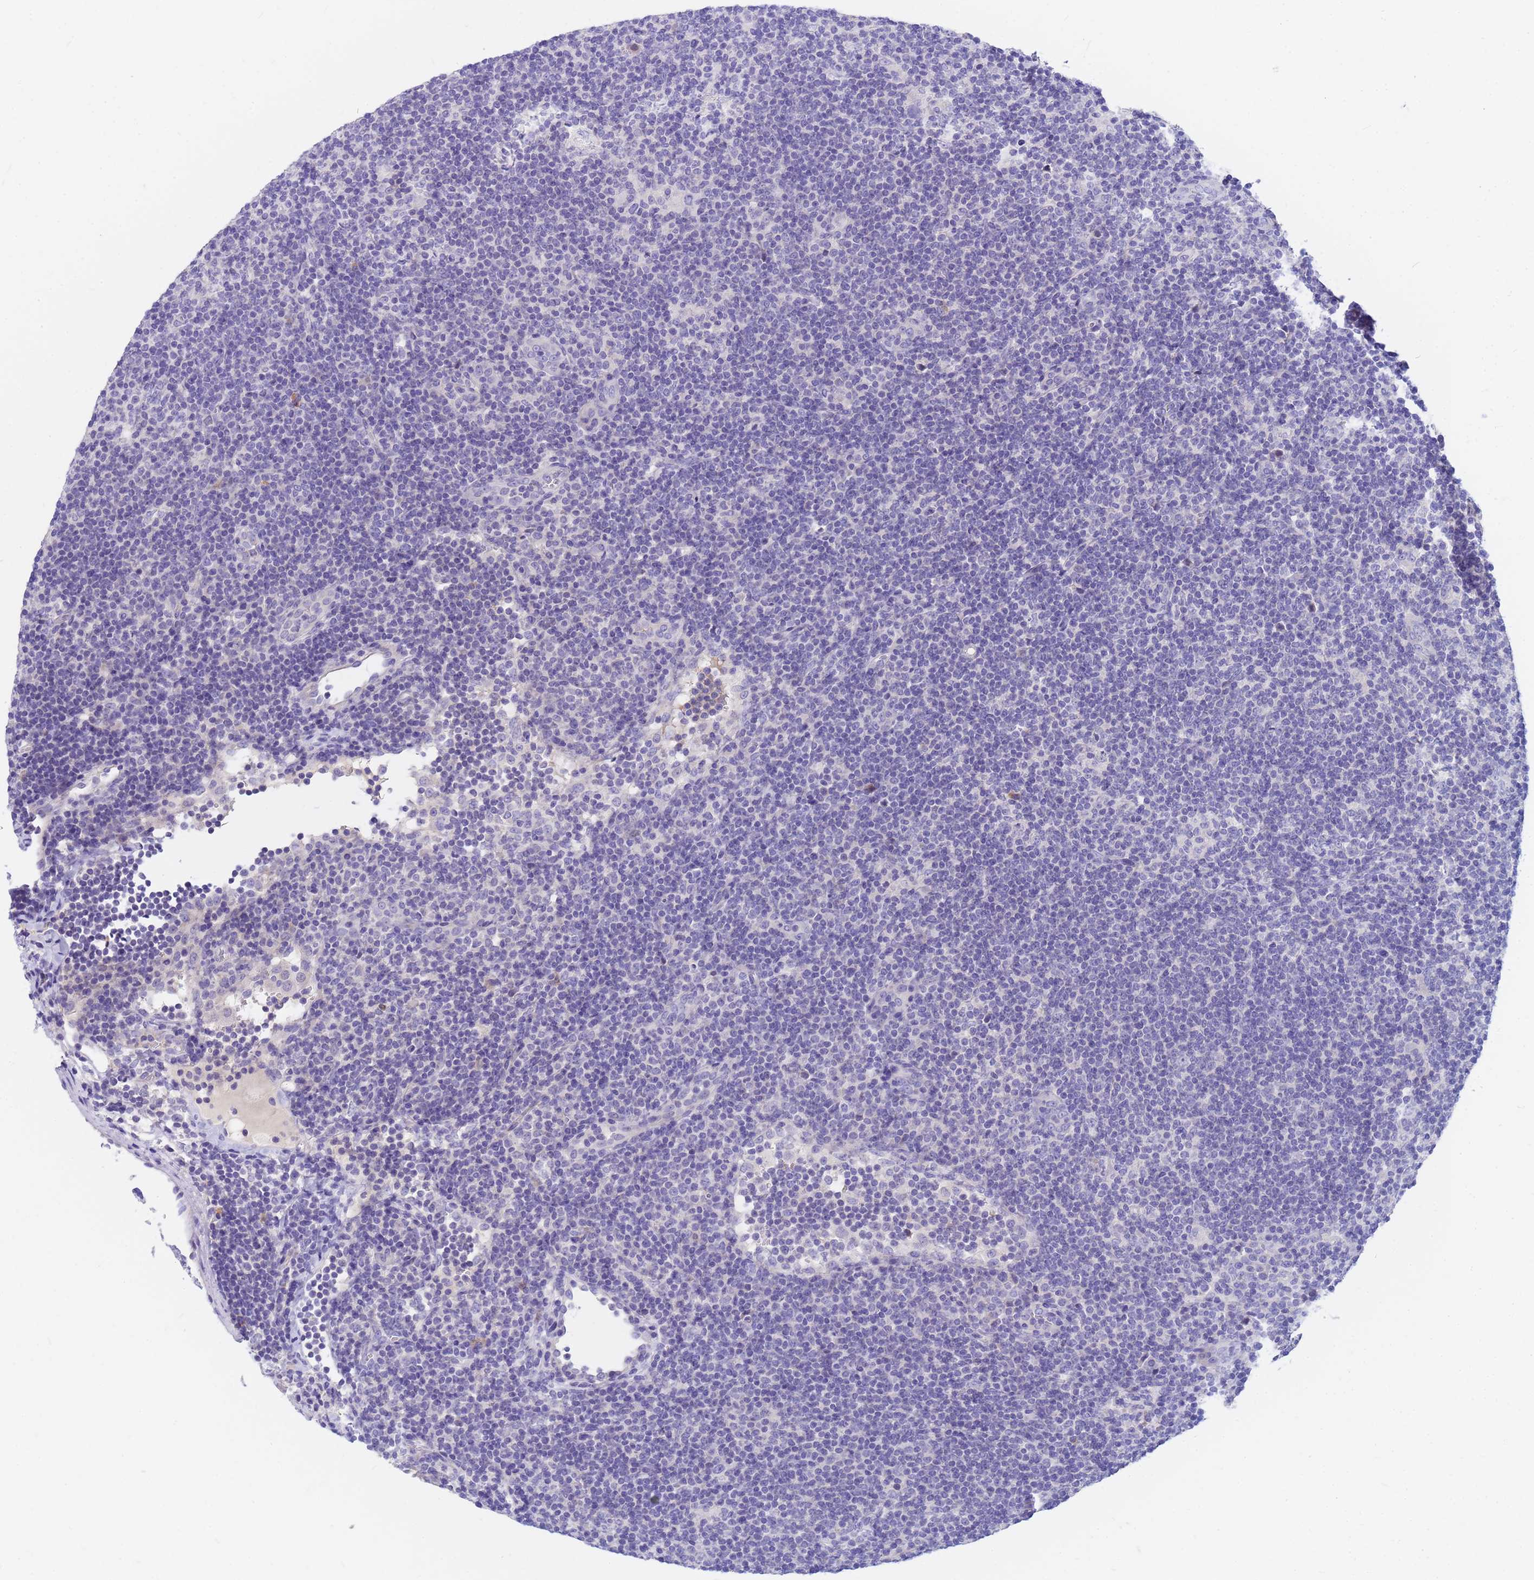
{"staining": {"intensity": "negative", "quantity": "none", "location": "none"}, "tissue": "lymphoma", "cell_type": "Tumor cells", "image_type": "cancer", "snomed": [{"axis": "morphology", "description": "Hodgkin's disease, NOS"}, {"axis": "topography", "description": "Lymph node"}], "caption": "IHC image of neoplastic tissue: human Hodgkin's disease stained with DAB demonstrates no significant protein expression in tumor cells.", "gene": "DPRX", "patient": {"sex": "female", "age": 57}}